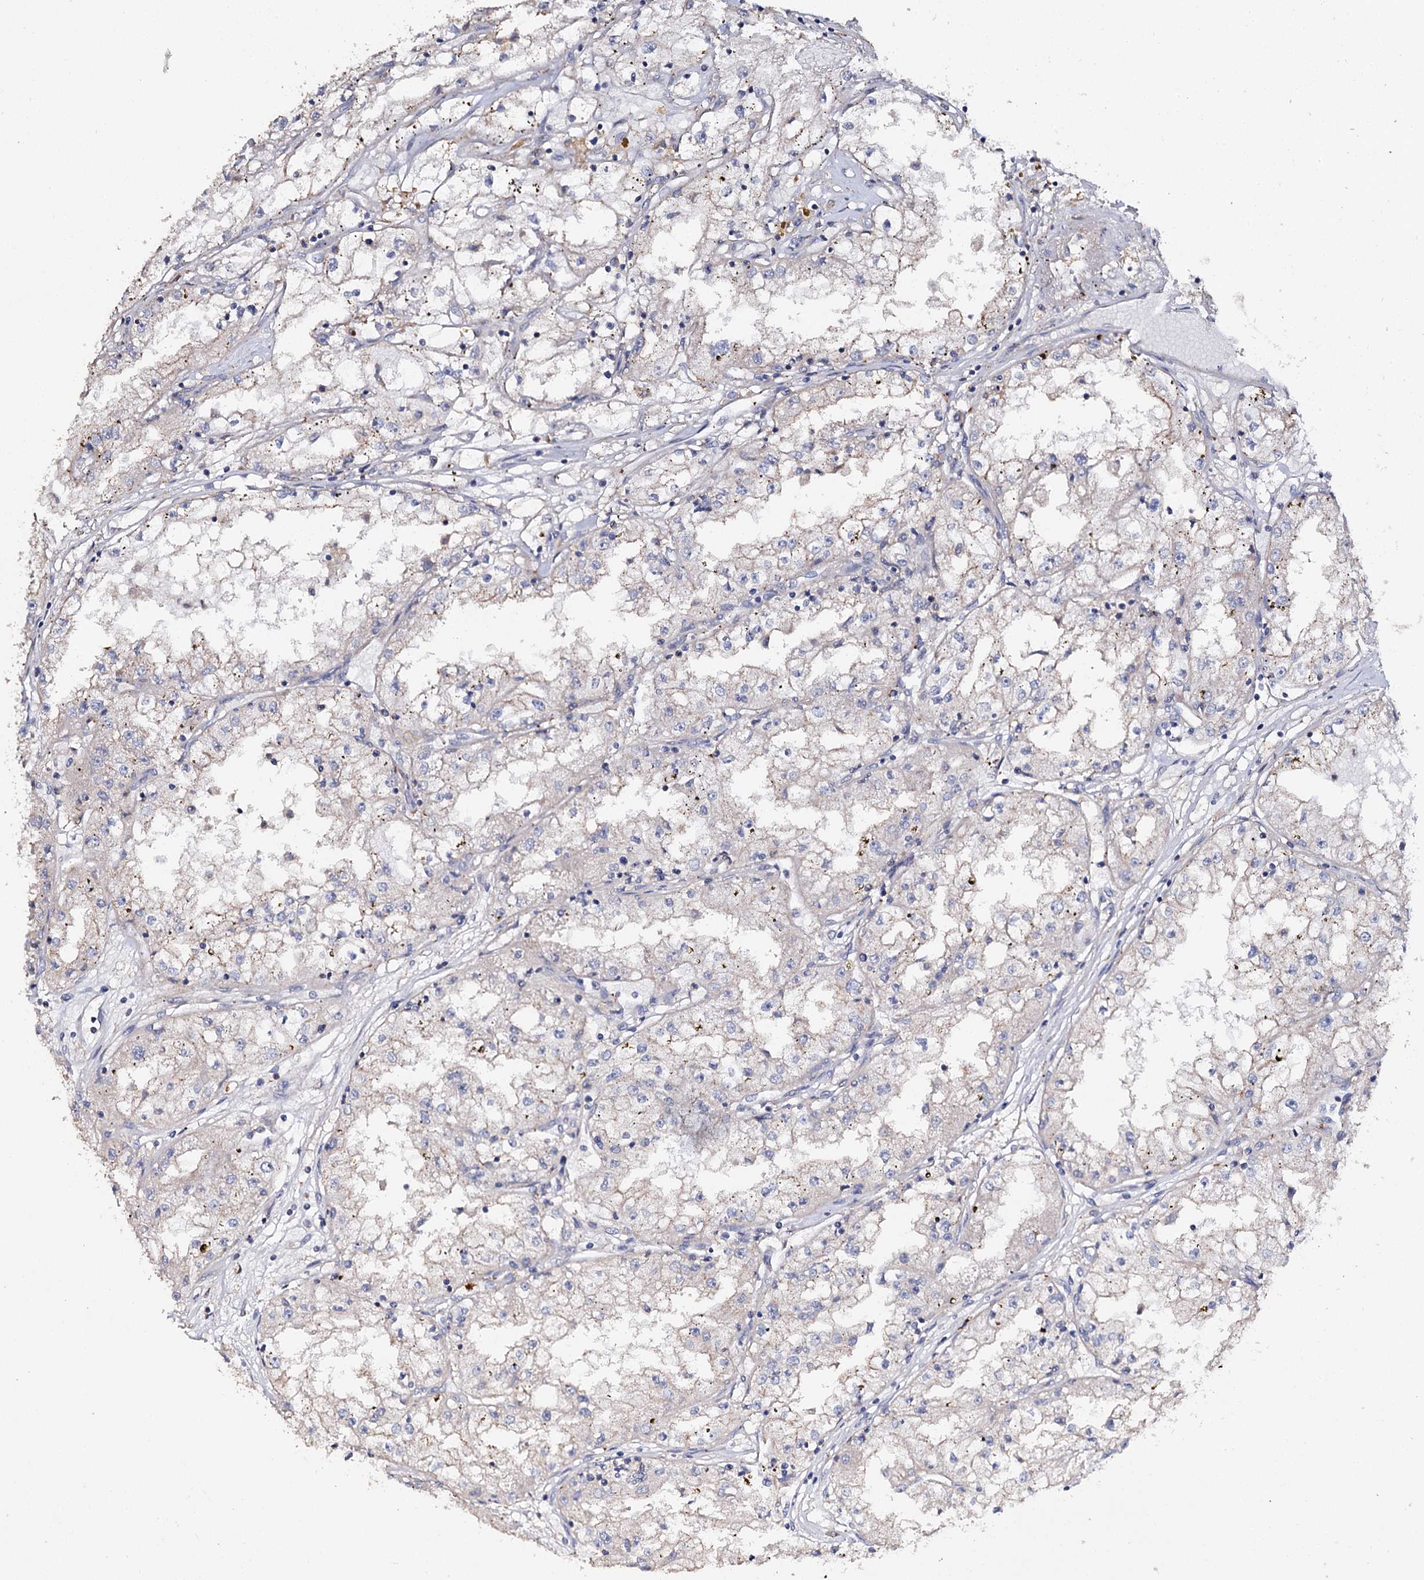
{"staining": {"intensity": "negative", "quantity": "none", "location": "none"}, "tissue": "renal cancer", "cell_type": "Tumor cells", "image_type": "cancer", "snomed": [{"axis": "morphology", "description": "Adenocarcinoma, NOS"}, {"axis": "topography", "description": "Kidney"}], "caption": "High power microscopy histopathology image of an immunohistochemistry (IHC) micrograph of adenocarcinoma (renal), revealing no significant expression in tumor cells.", "gene": "DNAH6", "patient": {"sex": "male", "age": 56}}